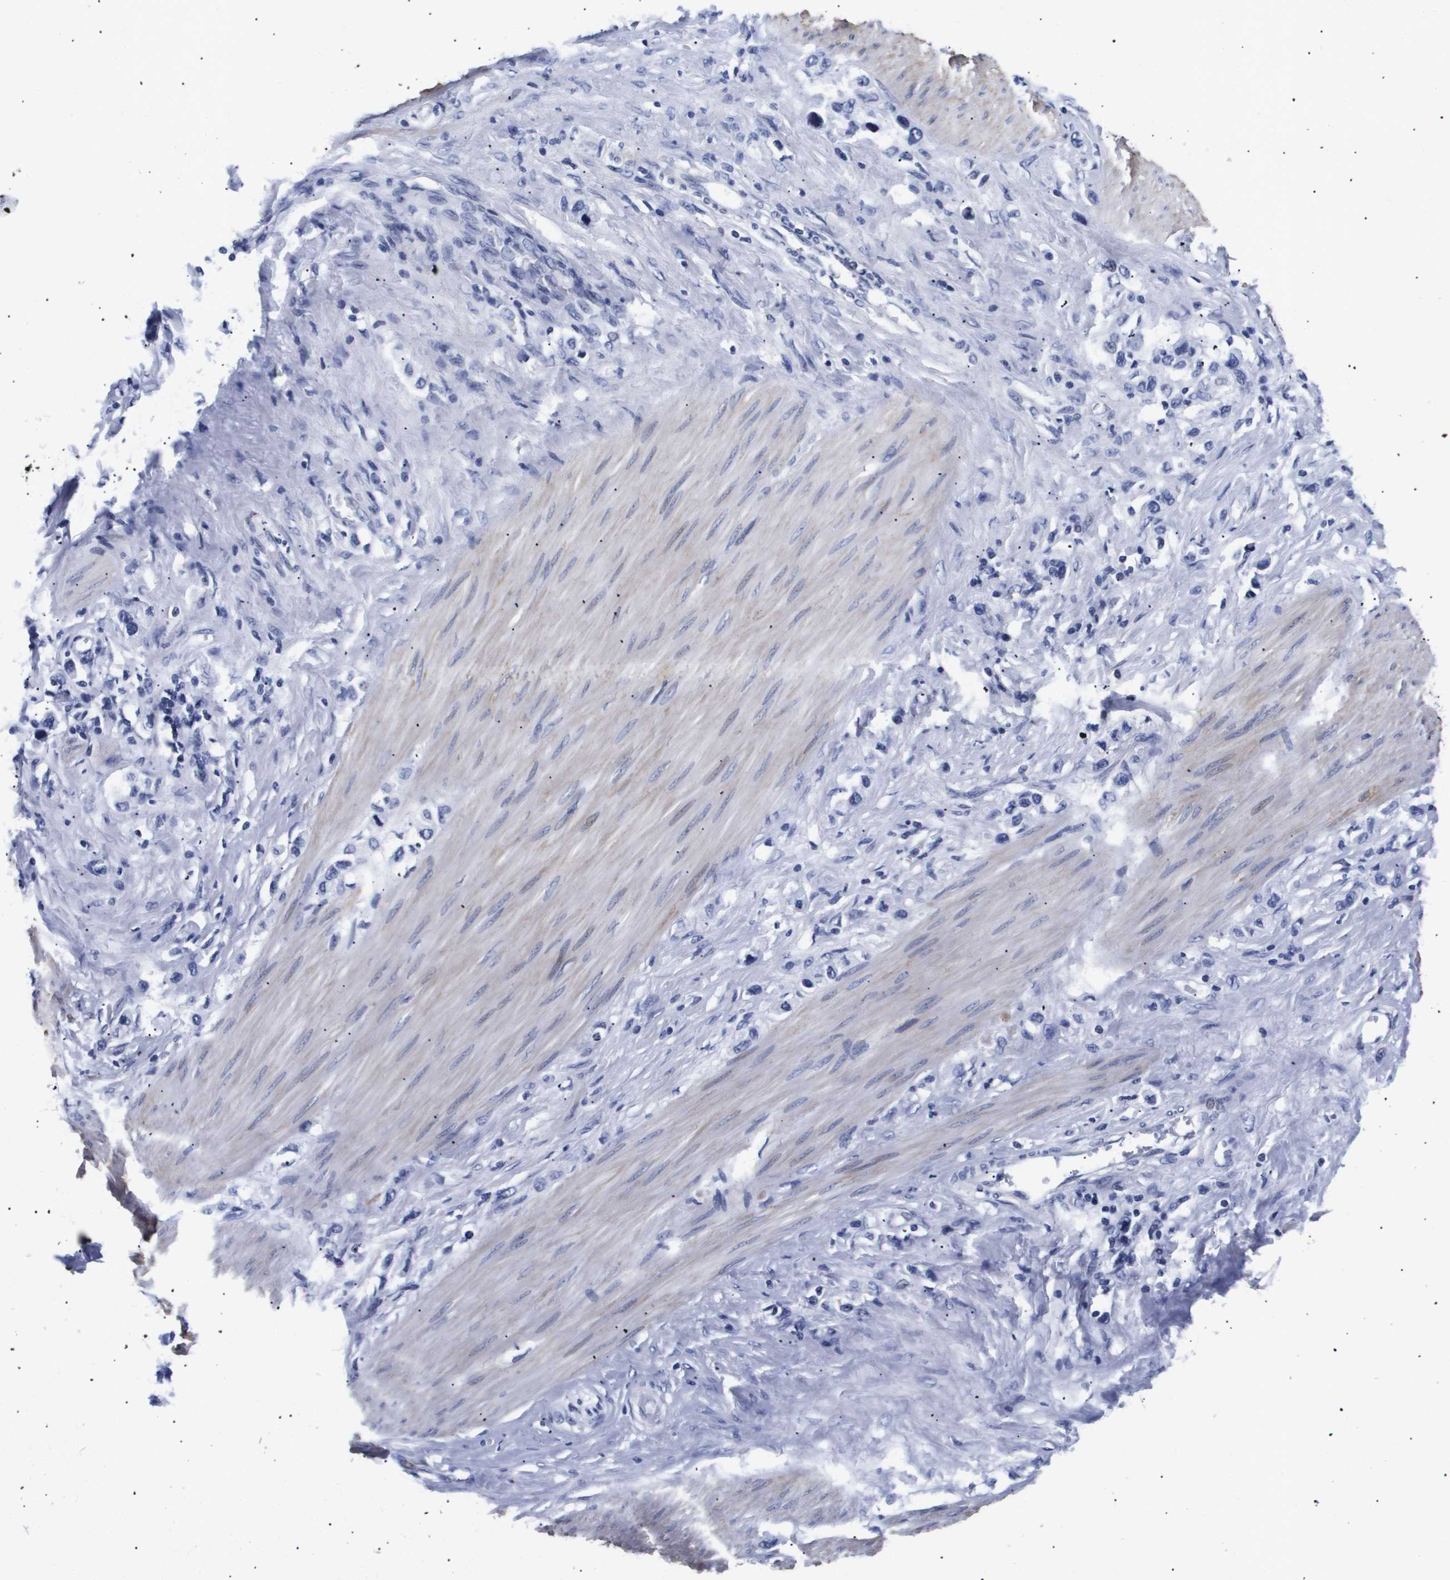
{"staining": {"intensity": "negative", "quantity": "none", "location": "none"}, "tissue": "stomach cancer", "cell_type": "Tumor cells", "image_type": "cancer", "snomed": [{"axis": "morphology", "description": "Adenocarcinoma, NOS"}, {"axis": "topography", "description": "Stomach"}], "caption": "Immunohistochemical staining of human stomach adenocarcinoma exhibits no significant expression in tumor cells.", "gene": "SHD", "patient": {"sex": "female", "age": 65}}